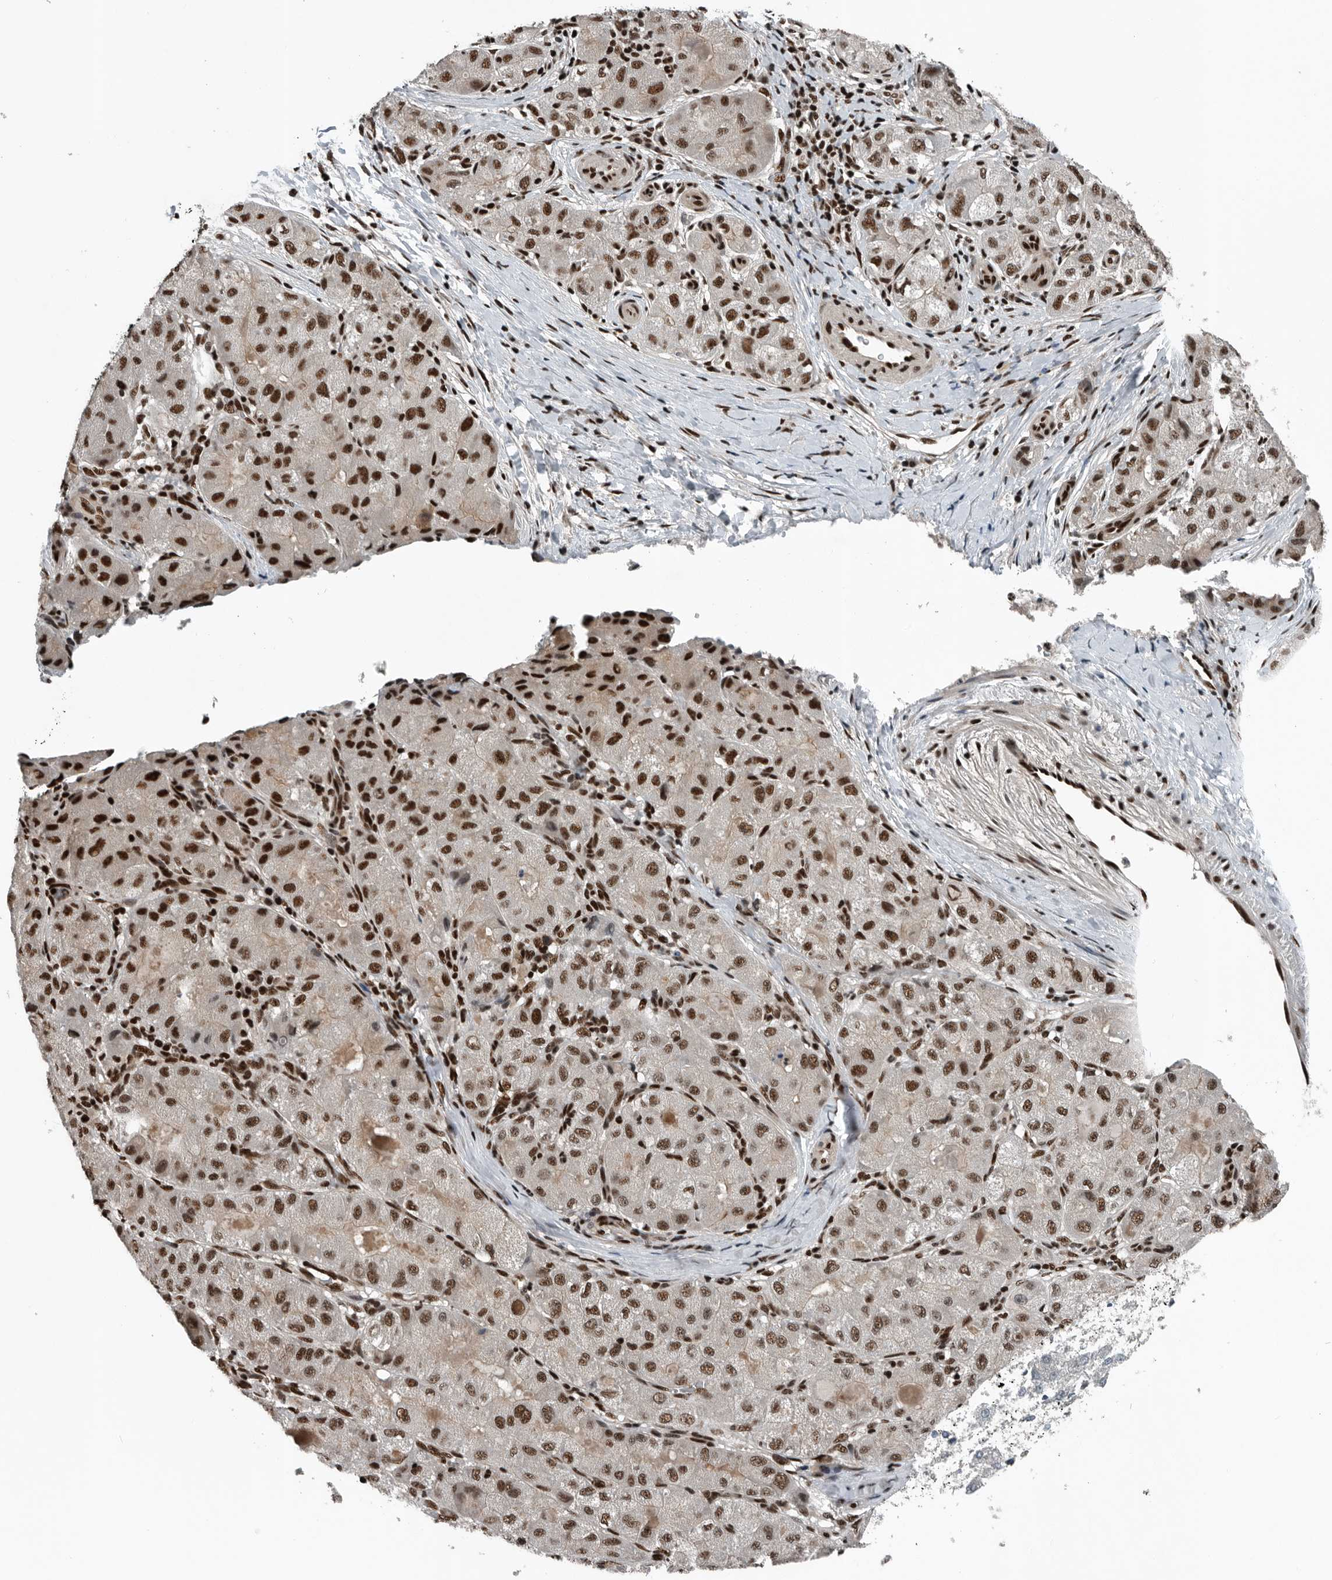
{"staining": {"intensity": "moderate", "quantity": ">75%", "location": "nuclear"}, "tissue": "liver cancer", "cell_type": "Tumor cells", "image_type": "cancer", "snomed": [{"axis": "morphology", "description": "Carcinoma, Hepatocellular, NOS"}, {"axis": "topography", "description": "Liver"}], "caption": "Immunohistochemical staining of liver cancer exhibits medium levels of moderate nuclear staining in approximately >75% of tumor cells.", "gene": "SENP7", "patient": {"sex": "male", "age": 80}}